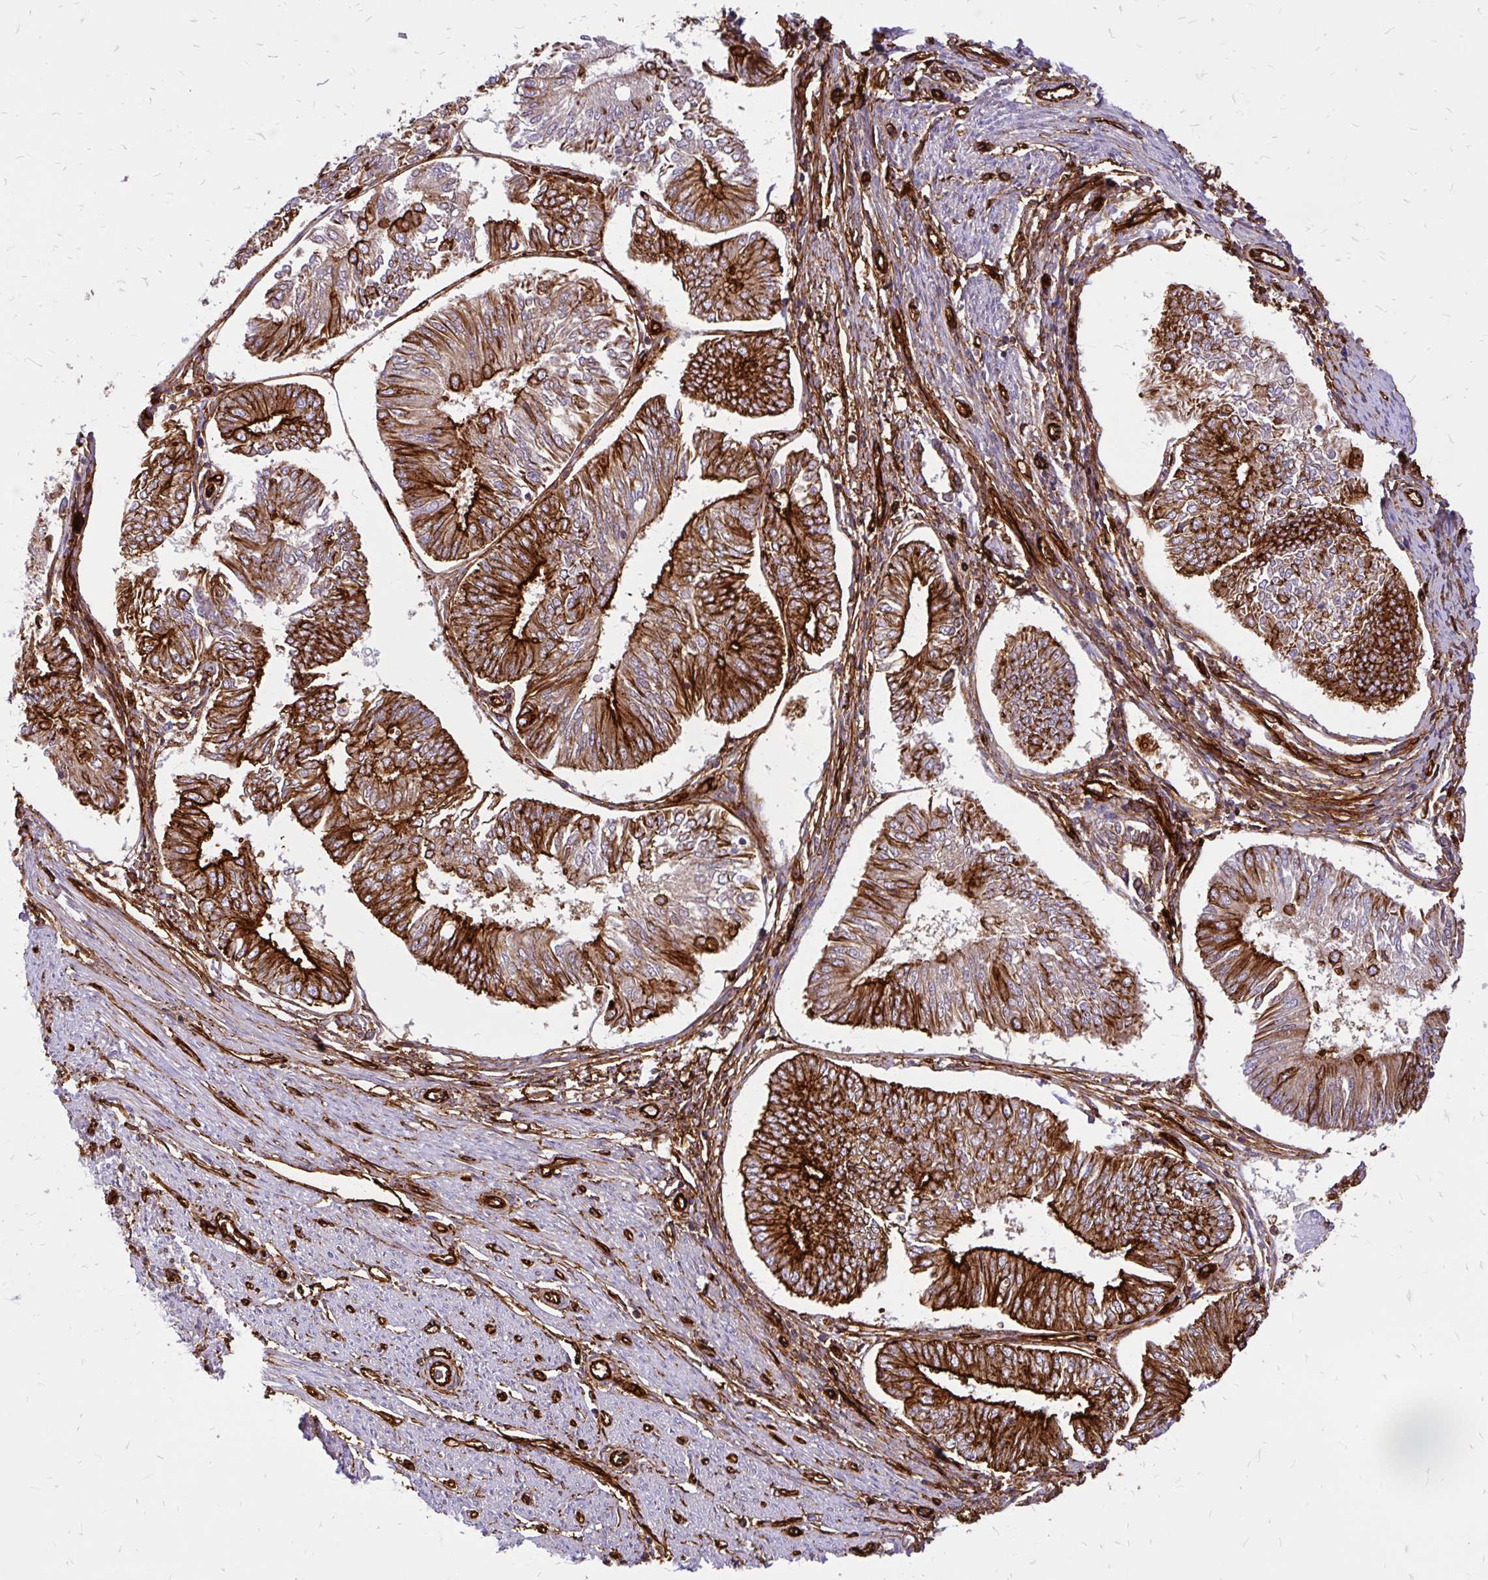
{"staining": {"intensity": "strong", "quantity": ">75%", "location": "cytoplasmic/membranous"}, "tissue": "endometrial cancer", "cell_type": "Tumor cells", "image_type": "cancer", "snomed": [{"axis": "morphology", "description": "Adenocarcinoma, NOS"}, {"axis": "topography", "description": "Endometrium"}], "caption": "Adenocarcinoma (endometrial) tissue reveals strong cytoplasmic/membranous expression in approximately >75% of tumor cells, visualized by immunohistochemistry.", "gene": "MAP1LC3B", "patient": {"sex": "female", "age": 58}}